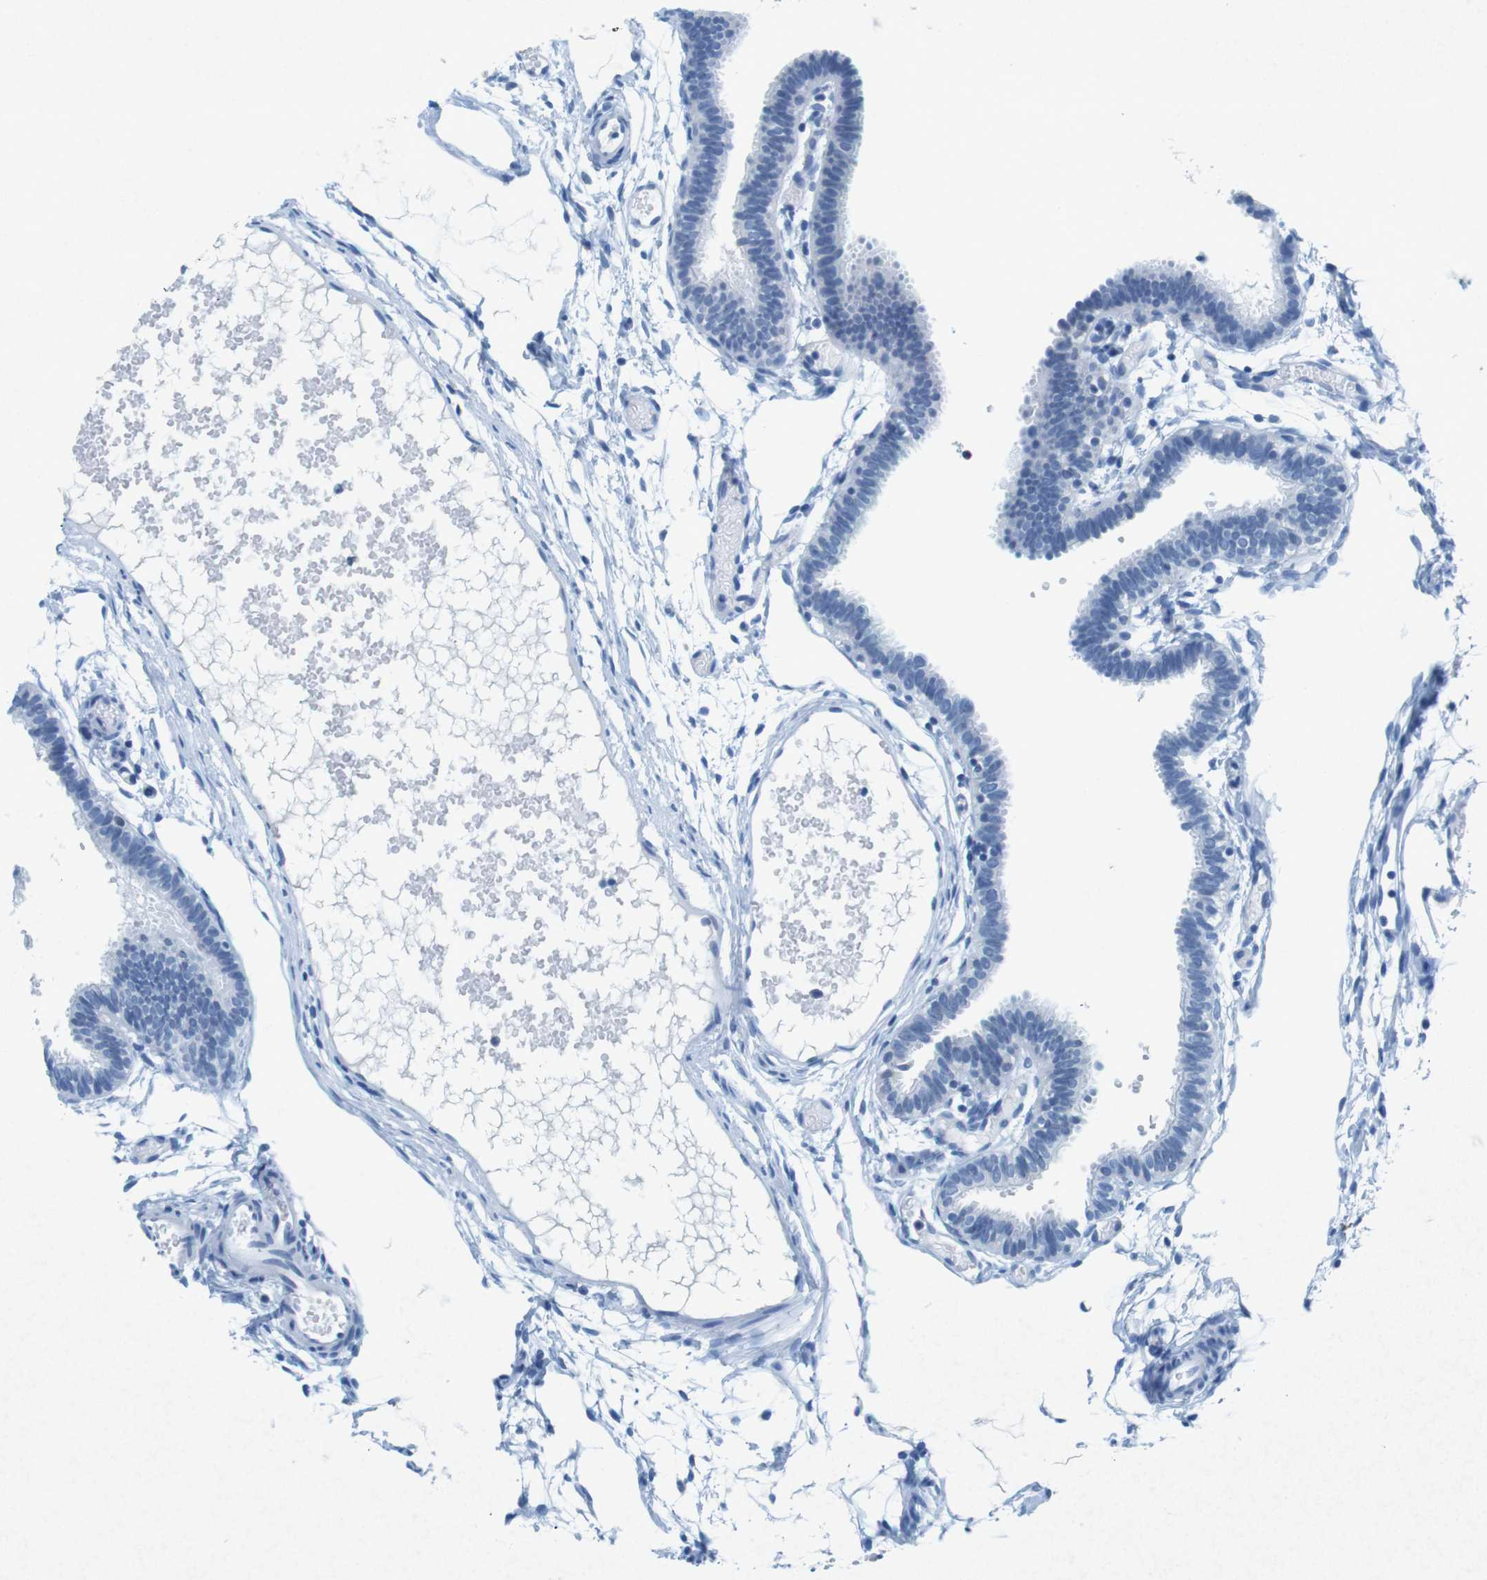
{"staining": {"intensity": "negative", "quantity": "none", "location": "none"}, "tissue": "fallopian tube", "cell_type": "Glandular cells", "image_type": "normal", "snomed": [{"axis": "morphology", "description": "Normal tissue, NOS"}, {"axis": "topography", "description": "Fallopian tube"}], "caption": "Glandular cells are negative for protein expression in unremarkable human fallopian tube. The staining is performed using DAB (3,3'-diaminobenzidine) brown chromogen with nuclei counter-stained in using hematoxylin.", "gene": "CTAG1B", "patient": {"sex": "female", "age": 29}}